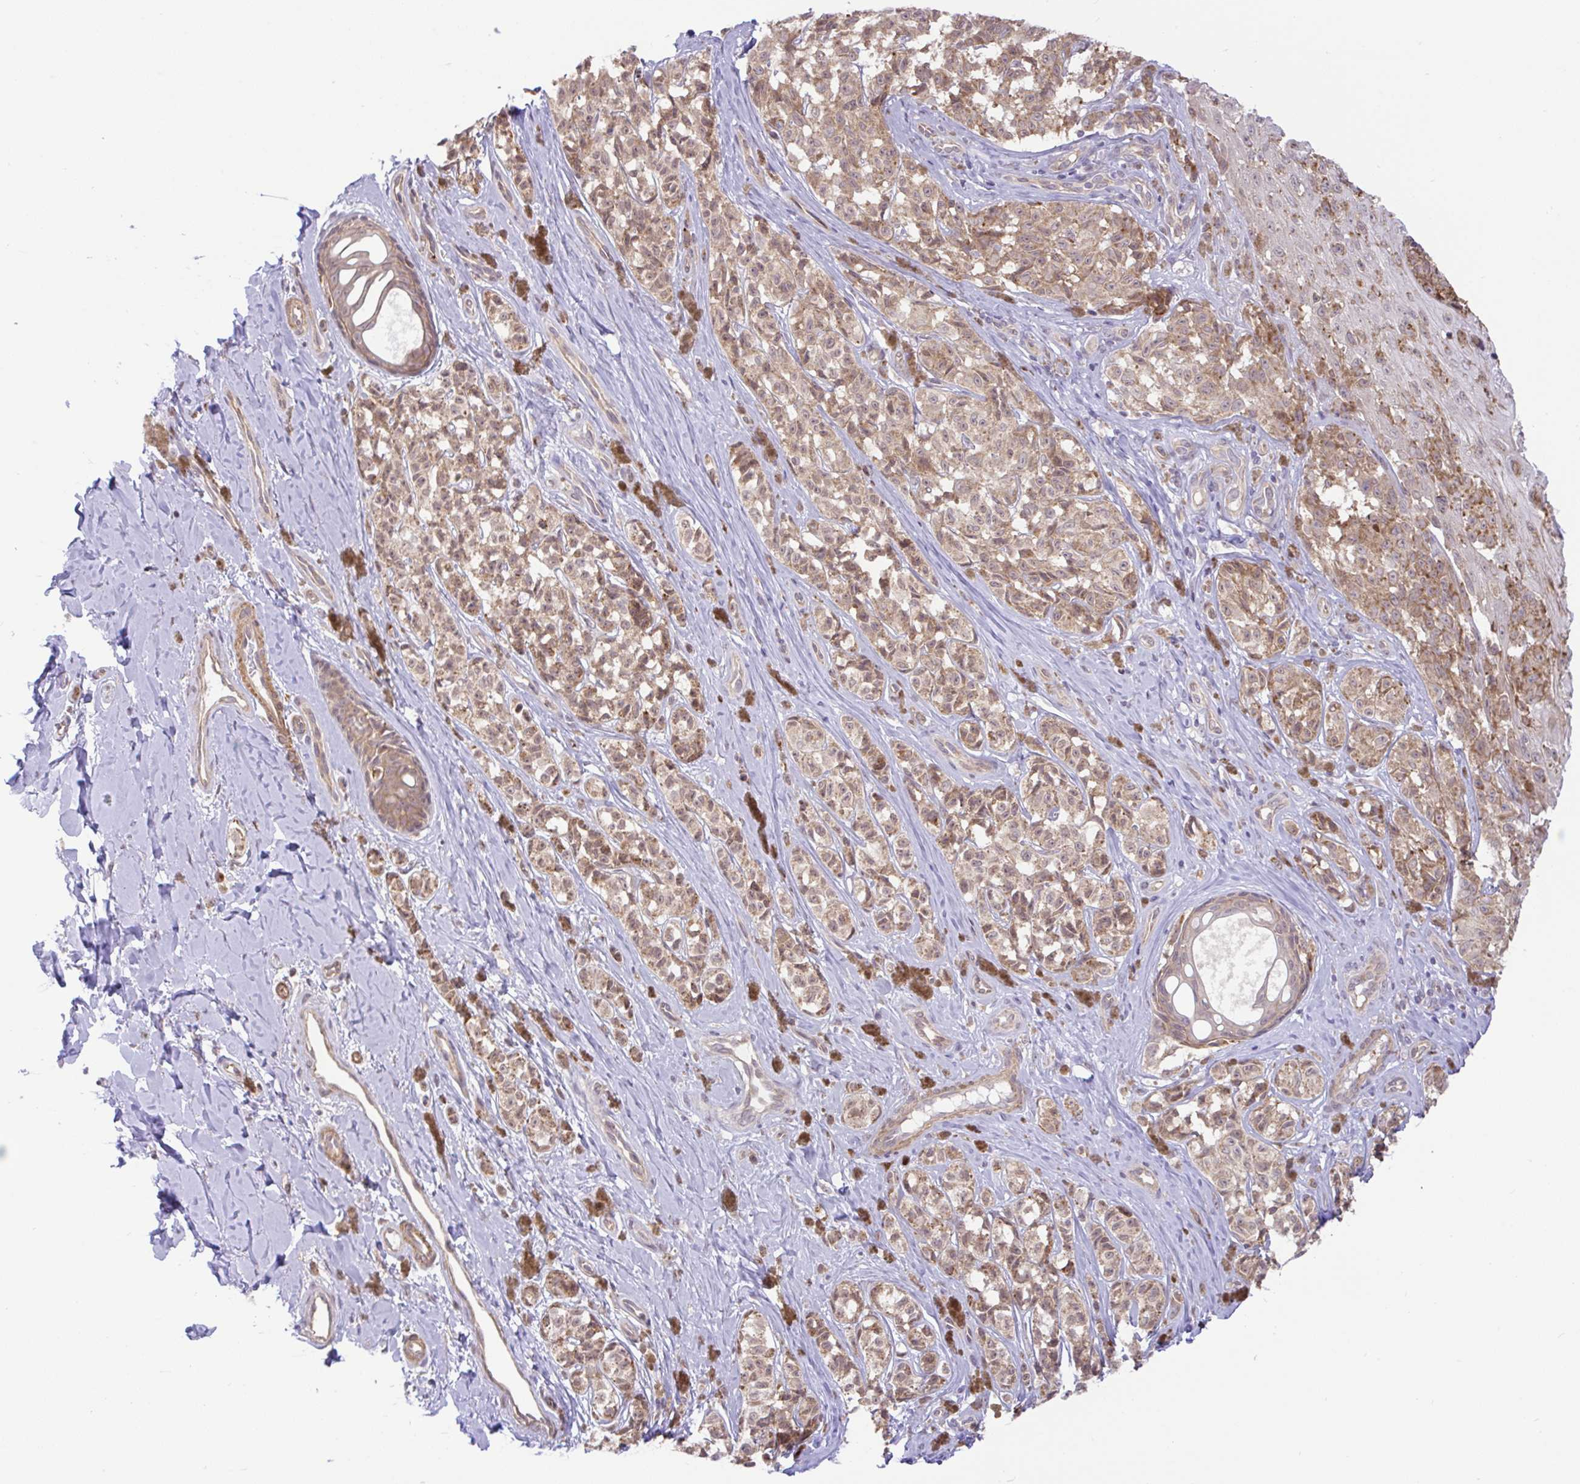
{"staining": {"intensity": "weak", "quantity": ">75%", "location": "cytoplasmic/membranous"}, "tissue": "melanoma", "cell_type": "Tumor cells", "image_type": "cancer", "snomed": [{"axis": "morphology", "description": "Malignant melanoma, NOS"}, {"axis": "topography", "description": "Skin"}], "caption": "Human melanoma stained for a protein (brown) shows weak cytoplasmic/membranous positive positivity in about >75% of tumor cells.", "gene": "DLEU7", "patient": {"sex": "female", "age": 65}}